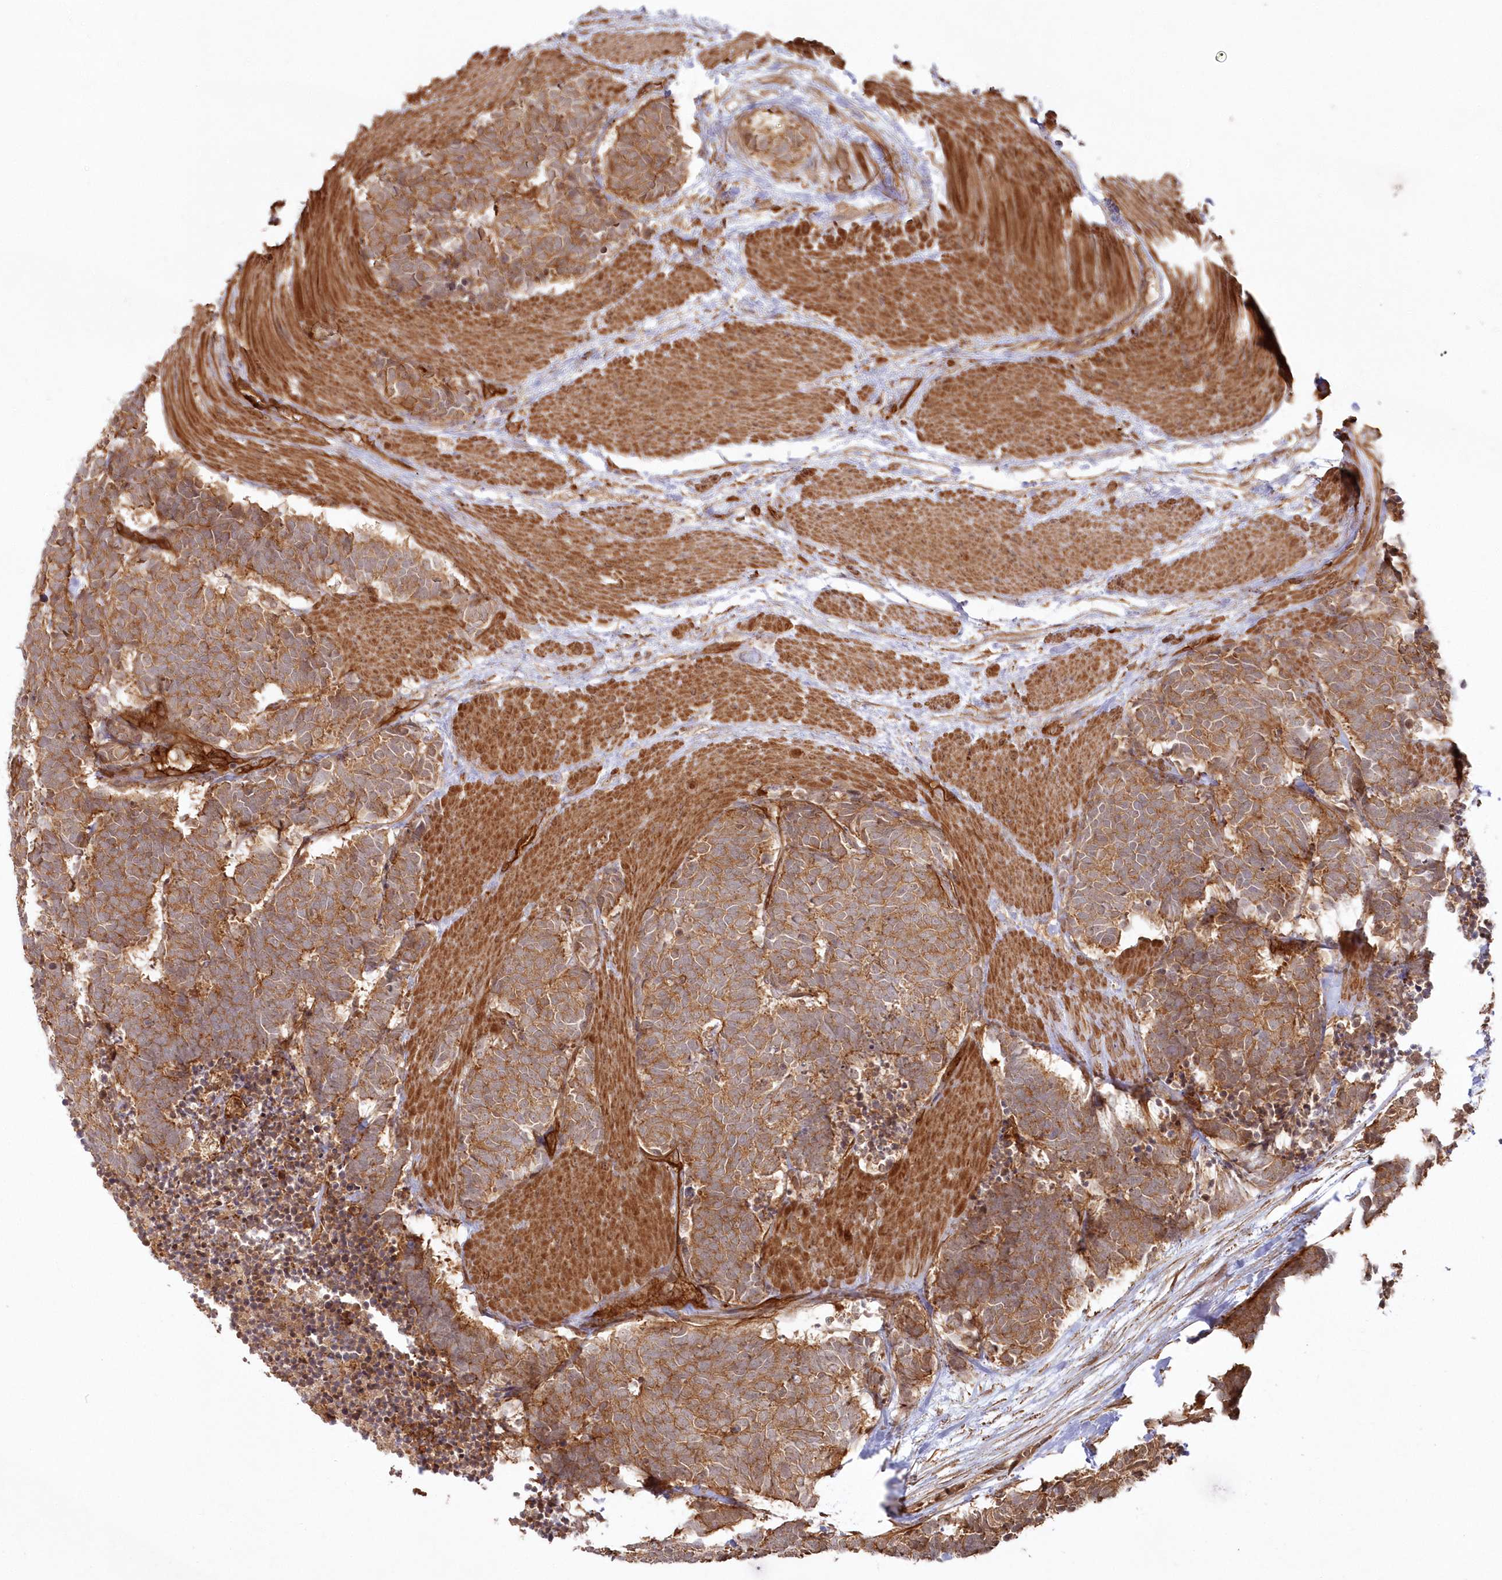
{"staining": {"intensity": "moderate", "quantity": ">75%", "location": "cytoplasmic/membranous"}, "tissue": "carcinoid", "cell_type": "Tumor cells", "image_type": "cancer", "snomed": [{"axis": "morphology", "description": "Carcinoma, NOS"}, {"axis": "morphology", "description": "Carcinoid, malignant, NOS"}, {"axis": "topography", "description": "Urinary bladder"}], "caption": "There is medium levels of moderate cytoplasmic/membranous expression in tumor cells of carcinoid, as demonstrated by immunohistochemical staining (brown color).", "gene": "RGCC", "patient": {"sex": "male", "age": 57}}